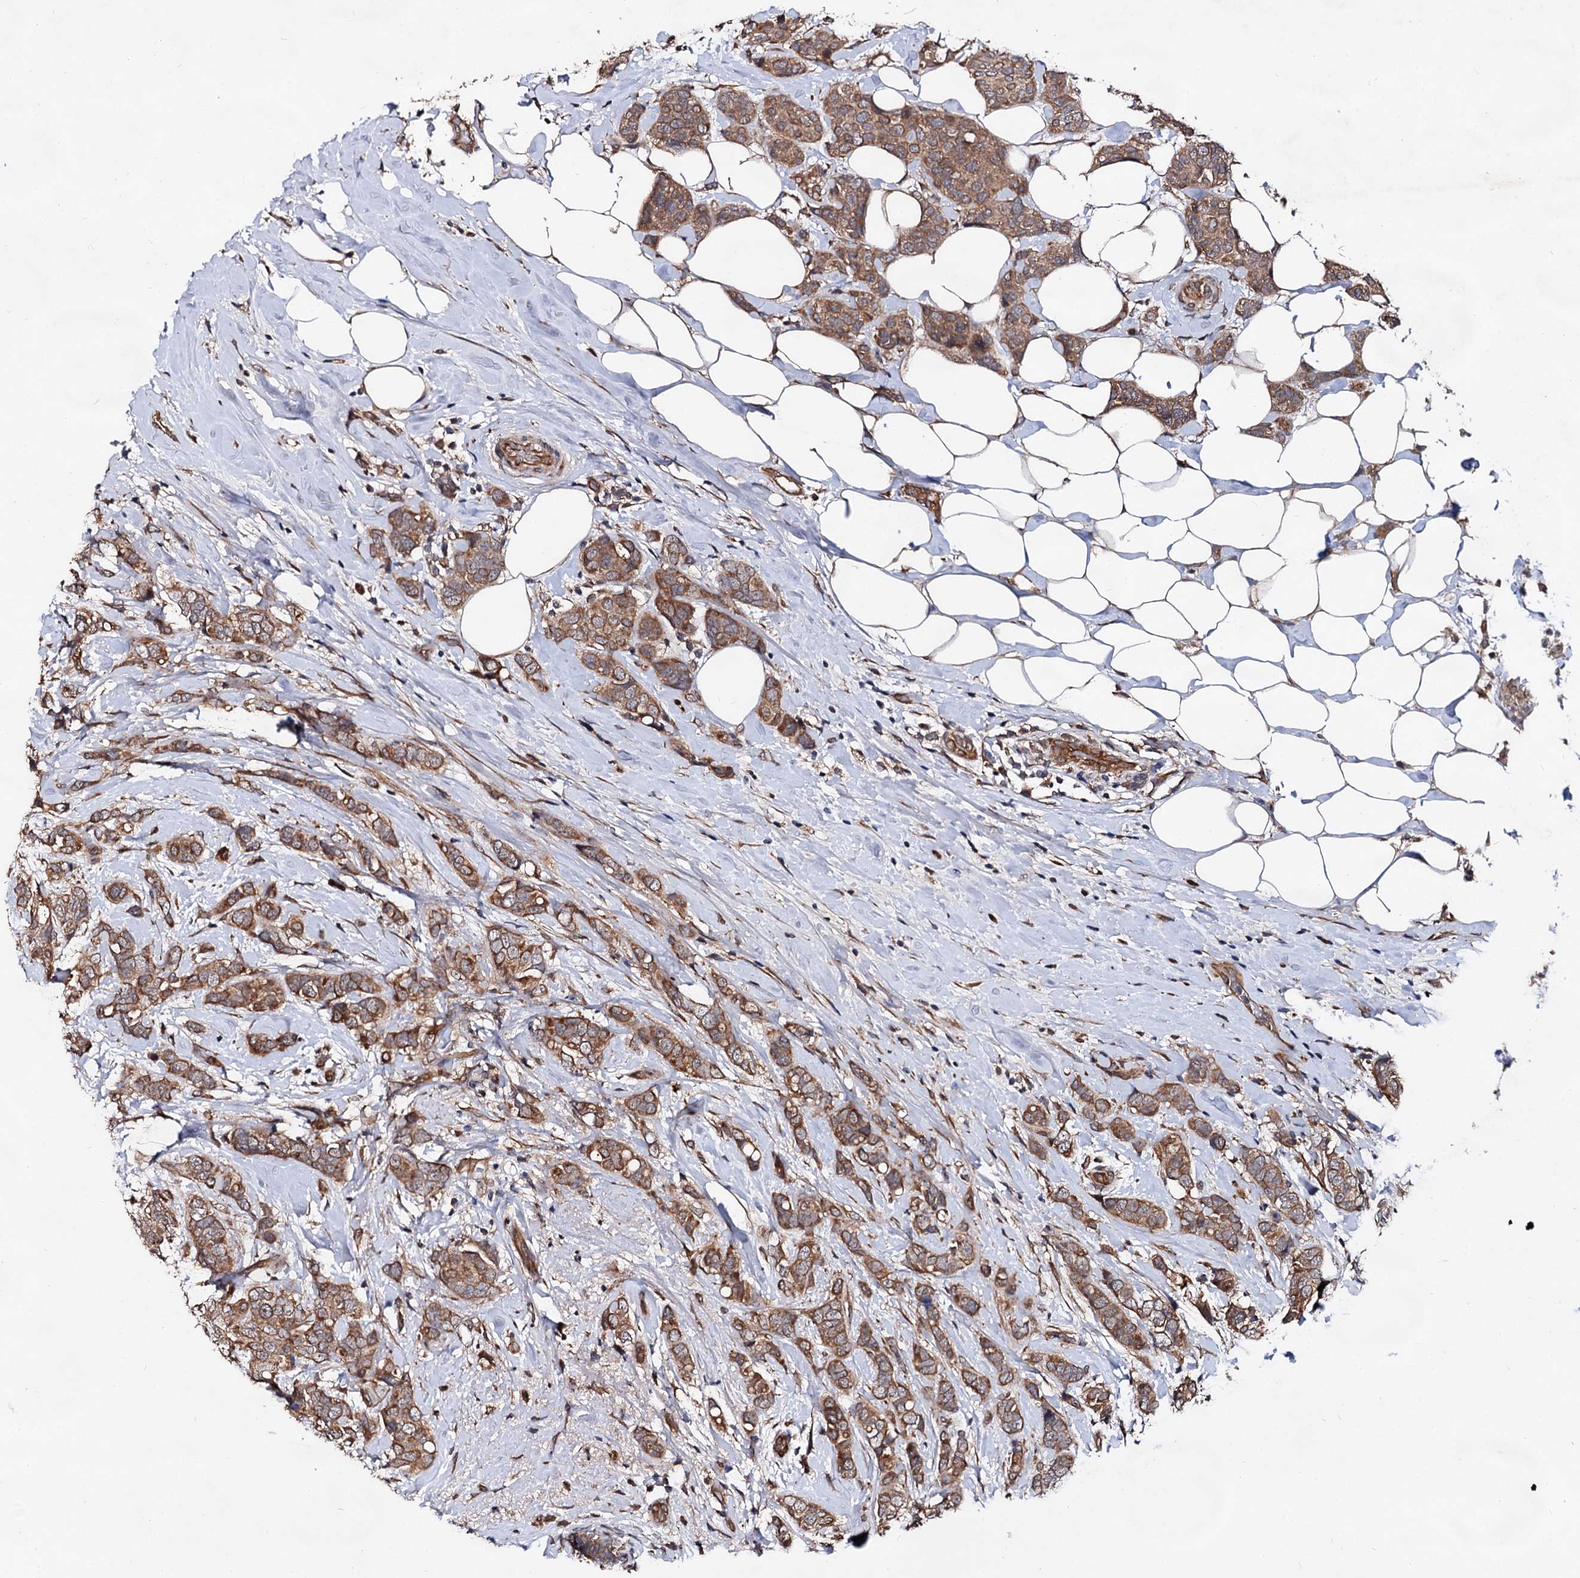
{"staining": {"intensity": "moderate", "quantity": ">75%", "location": "cytoplasmic/membranous"}, "tissue": "breast cancer", "cell_type": "Tumor cells", "image_type": "cancer", "snomed": [{"axis": "morphology", "description": "Lobular carcinoma"}, {"axis": "topography", "description": "Breast"}], "caption": "Immunohistochemistry (IHC) of breast cancer reveals medium levels of moderate cytoplasmic/membranous expression in approximately >75% of tumor cells.", "gene": "TEX9", "patient": {"sex": "female", "age": 51}}